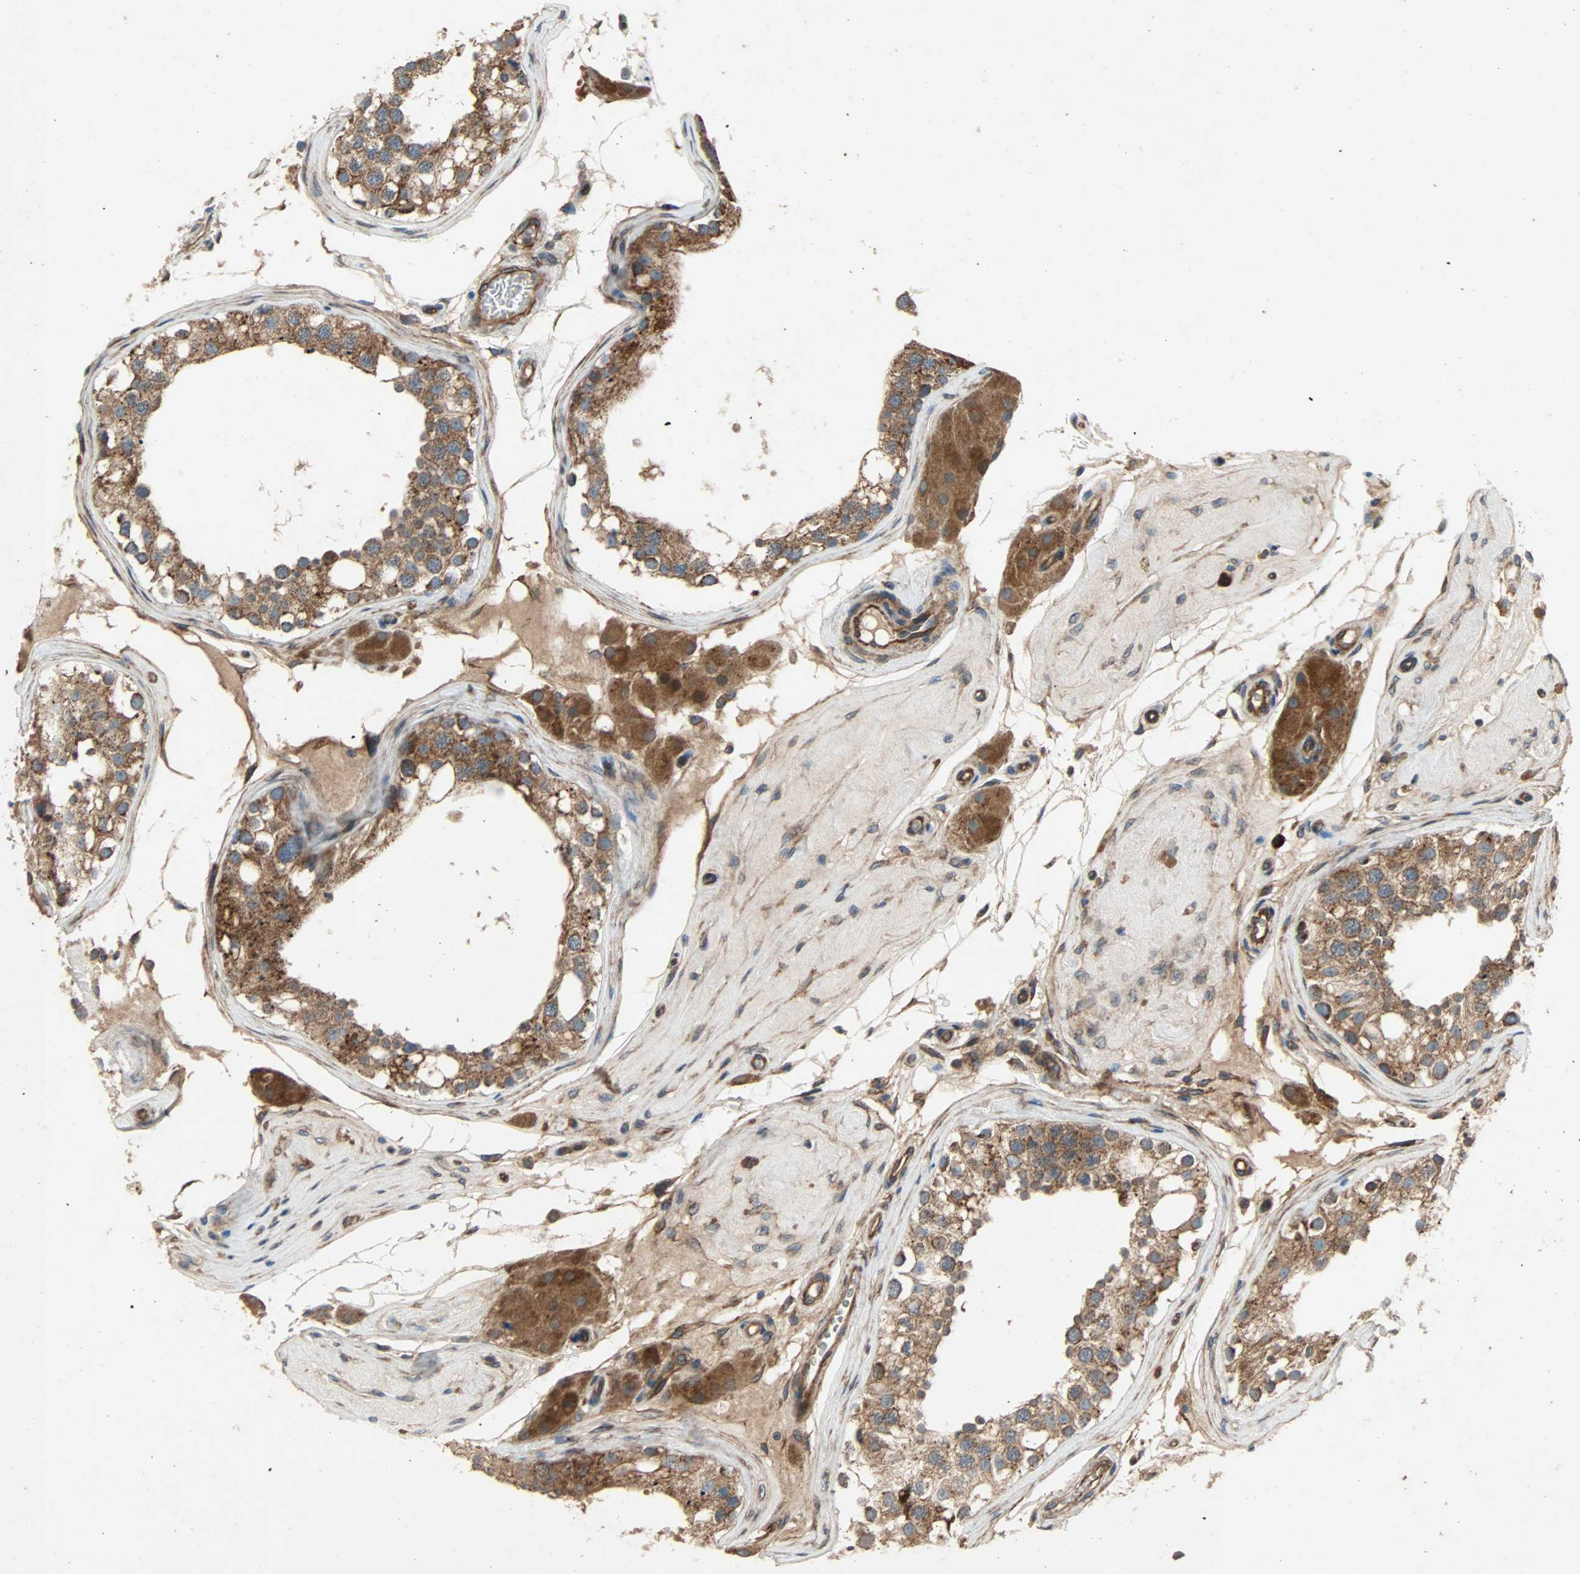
{"staining": {"intensity": "moderate", "quantity": ">75%", "location": "cytoplasmic/membranous"}, "tissue": "testis", "cell_type": "Cells in seminiferous ducts", "image_type": "normal", "snomed": [{"axis": "morphology", "description": "Normal tissue, NOS"}, {"axis": "topography", "description": "Testis"}], "caption": "High-magnification brightfield microscopy of normal testis stained with DAB (3,3'-diaminobenzidine) (brown) and counterstained with hematoxylin (blue). cells in seminiferous ducts exhibit moderate cytoplasmic/membranous positivity is seen in approximately>75% of cells. The protein of interest is shown in brown color, while the nuclei are stained blue.", "gene": "XYLT1", "patient": {"sex": "male", "age": 68}}